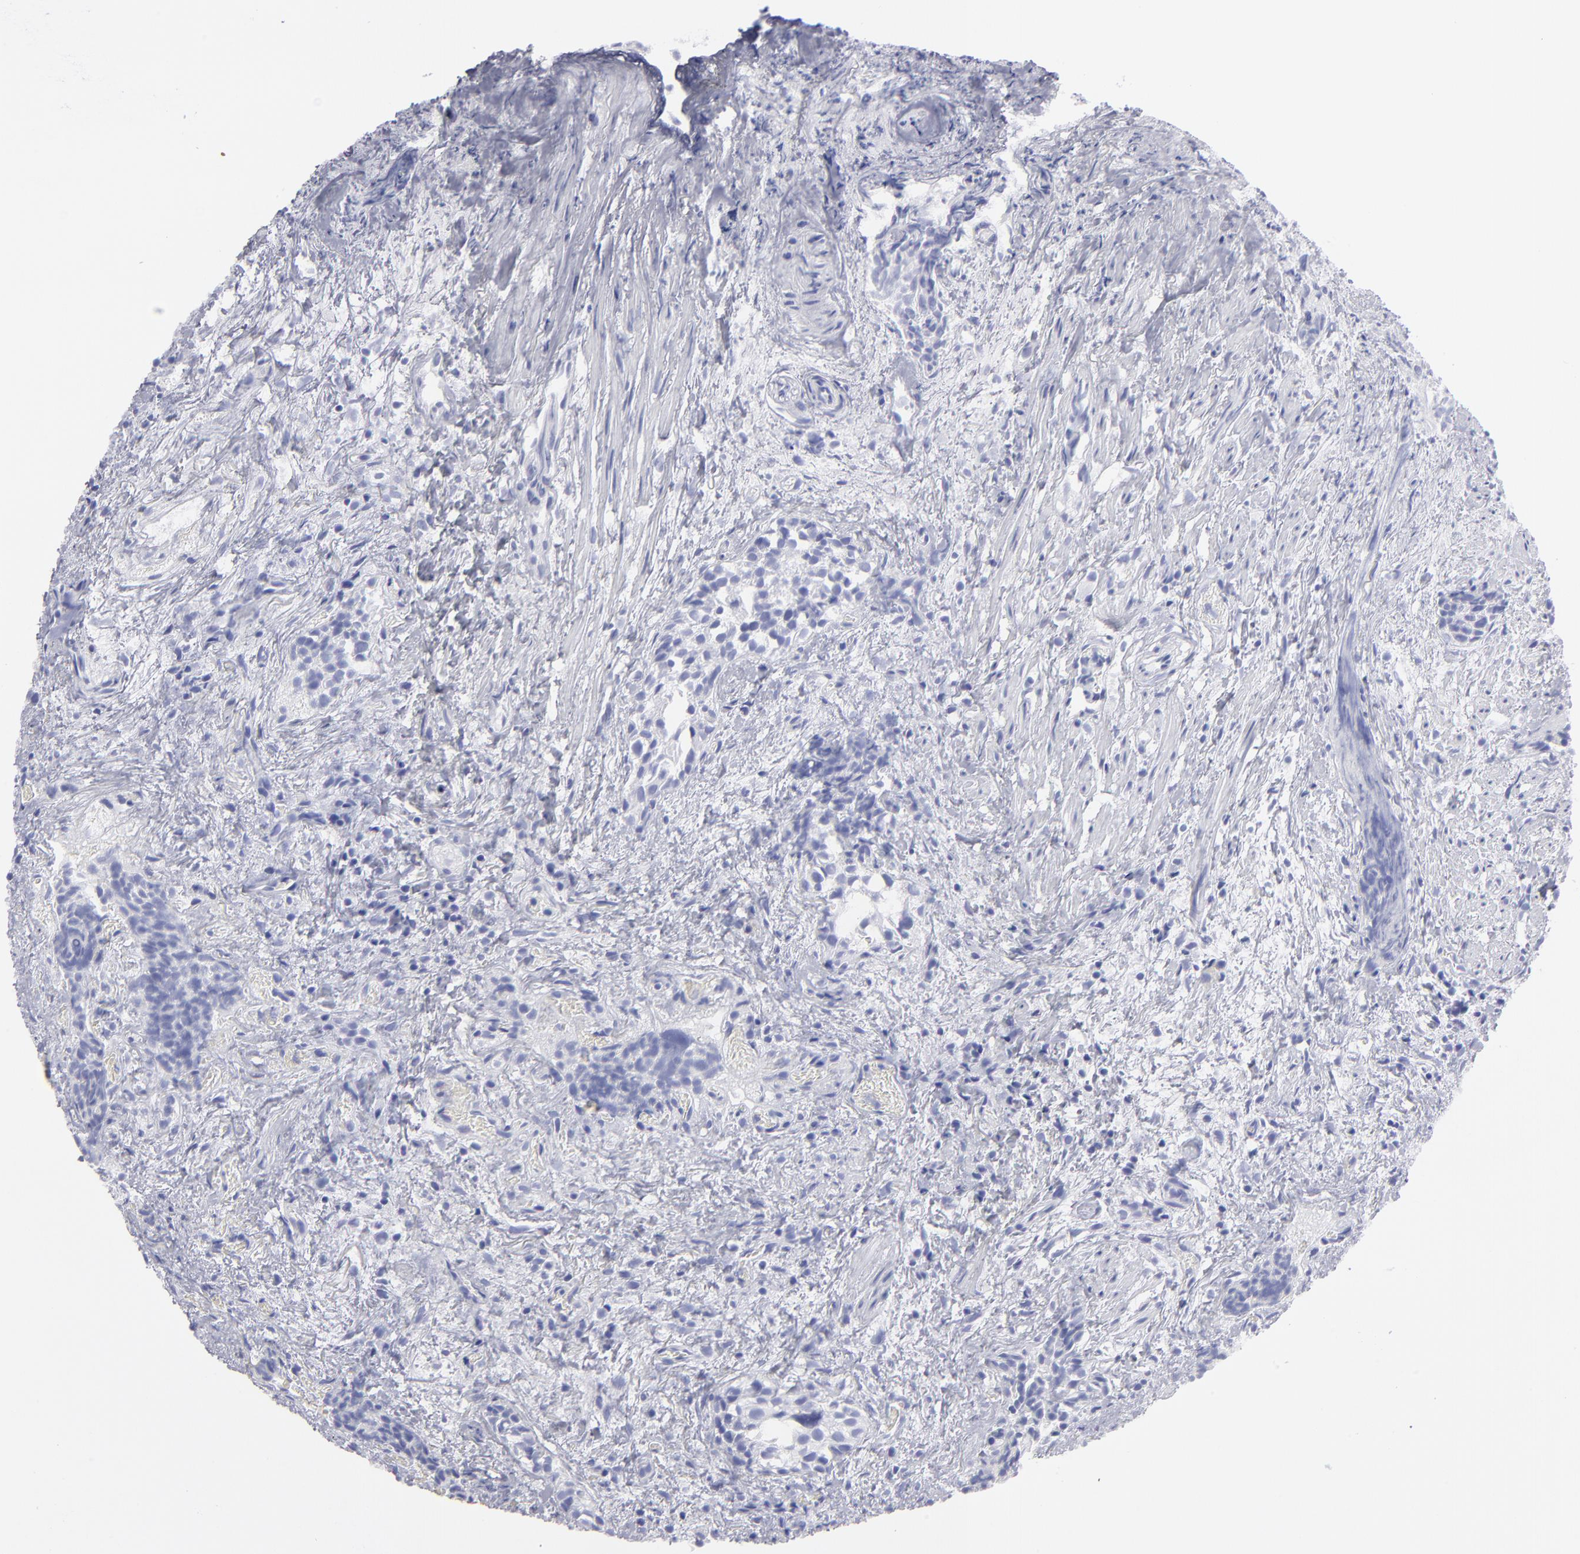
{"staining": {"intensity": "negative", "quantity": "none", "location": "none"}, "tissue": "urothelial cancer", "cell_type": "Tumor cells", "image_type": "cancer", "snomed": [{"axis": "morphology", "description": "Urothelial carcinoma, High grade"}, {"axis": "topography", "description": "Urinary bladder"}], "caption": "Immunohistochemical staining of urothelial cancer reveals no significant expression in tumor cells. Brightfield microscopy of IHC stained with DAB (3,3'-diaminobenzidine) (brown) and hematoxylin (blue), captured at high magnification.", "gene": "CALR", "patient": {"sex": "female", "age": 78}}